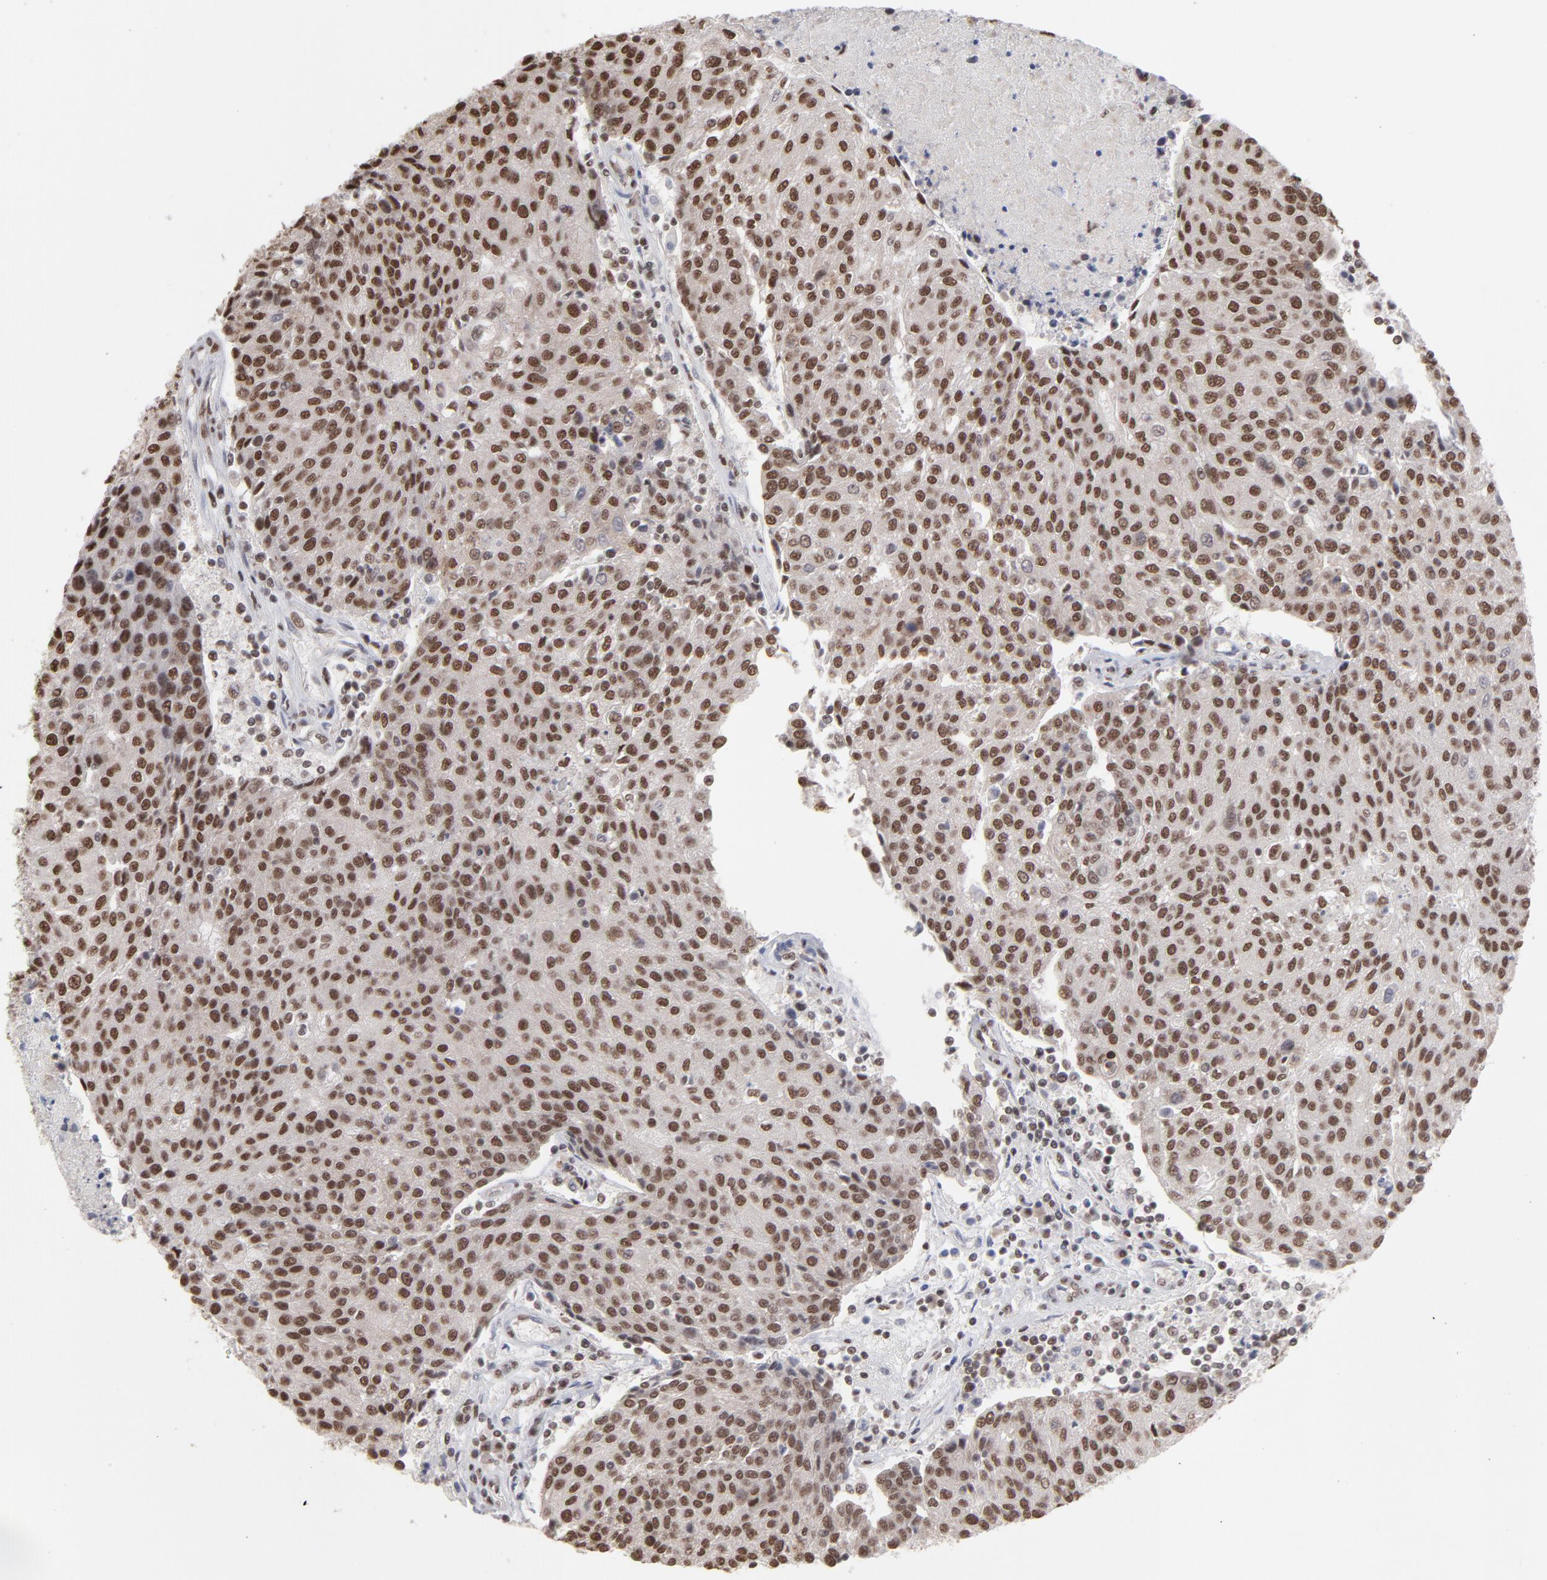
{"staining": {"intensity": "strong", "quantity": ">75%", "location": "nuclear"}, "tissue": "urothelial cancer", "cell_type": "Tumor cells", "image_type": "cancer", "snomed": [{"axis": "morphology", "description": "Urothelial carcinoma, High grade"}, {"axis": "topography", "description": "Urinary bladder"}], "caption": "Immunohistochemistry (IHC) image of neoplastic tissue: human urothelial cancer stained using immunohistochemistry (IHC) exhibits high levels of strong protein expression localized specifically in the nuclear of tumor cells, appearing as a nuclear brown color.", "gene": "ZNF3", "patient": {"sex": "female", "age": 85}}